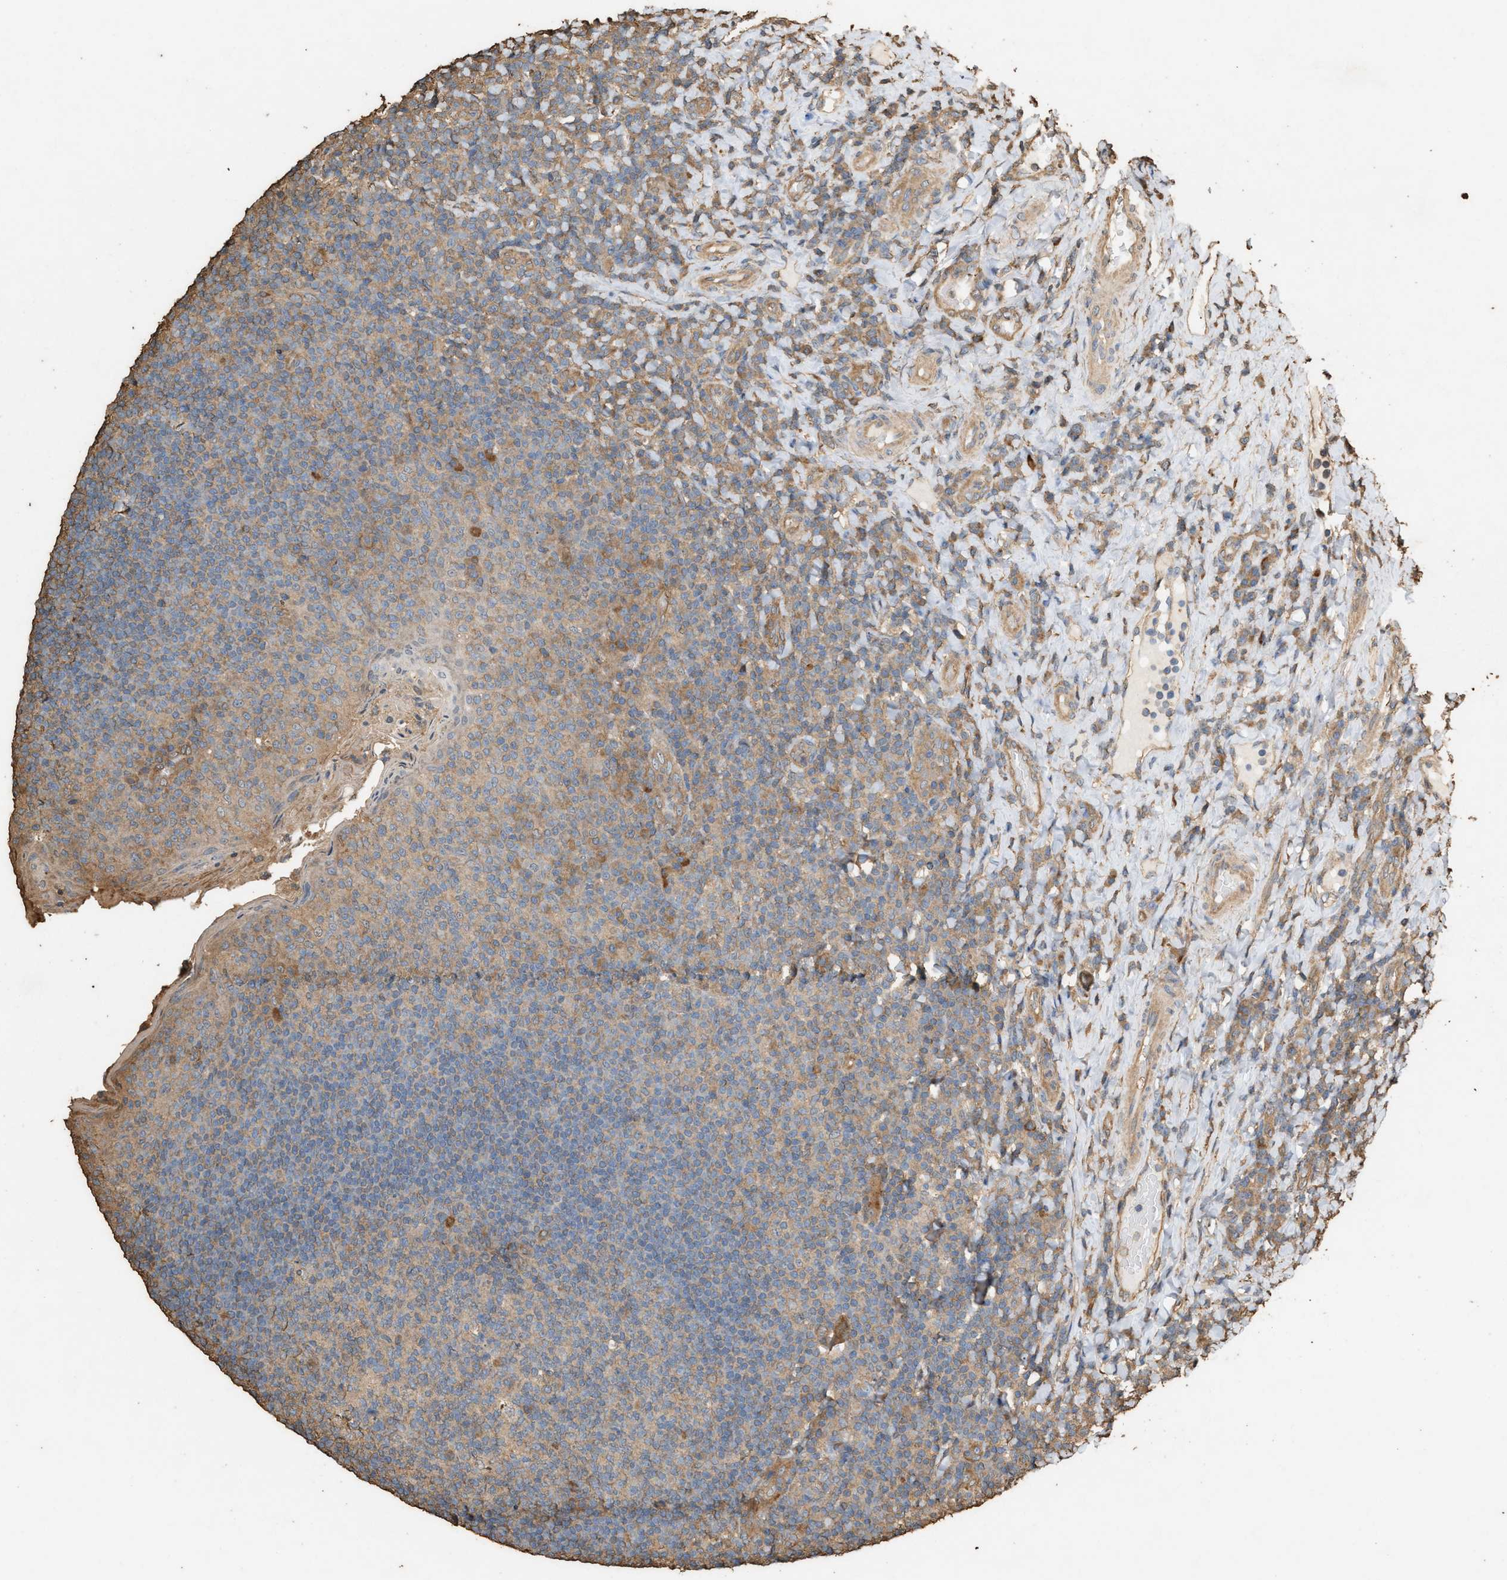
{"staining": {"intensity": "weak", "quantity": ">75%", "location": "cytoplasmic/membranous"}, "tissue": "tonsil", "cell_type": "Germinal center cells", "image_type": "normal", "snomed": [{"axis": "morphology", "description": "Normal tissue, NOS"}, {"axis": "topography", "description": "Tonsil"}], "caption": "A low amount of weak cytoplasmic/membranous staining is identified in about >75% of germinal center cells in benign tonsil.", "gene": "DCAF7", "patient": {"sex": "male", "age": 17}}